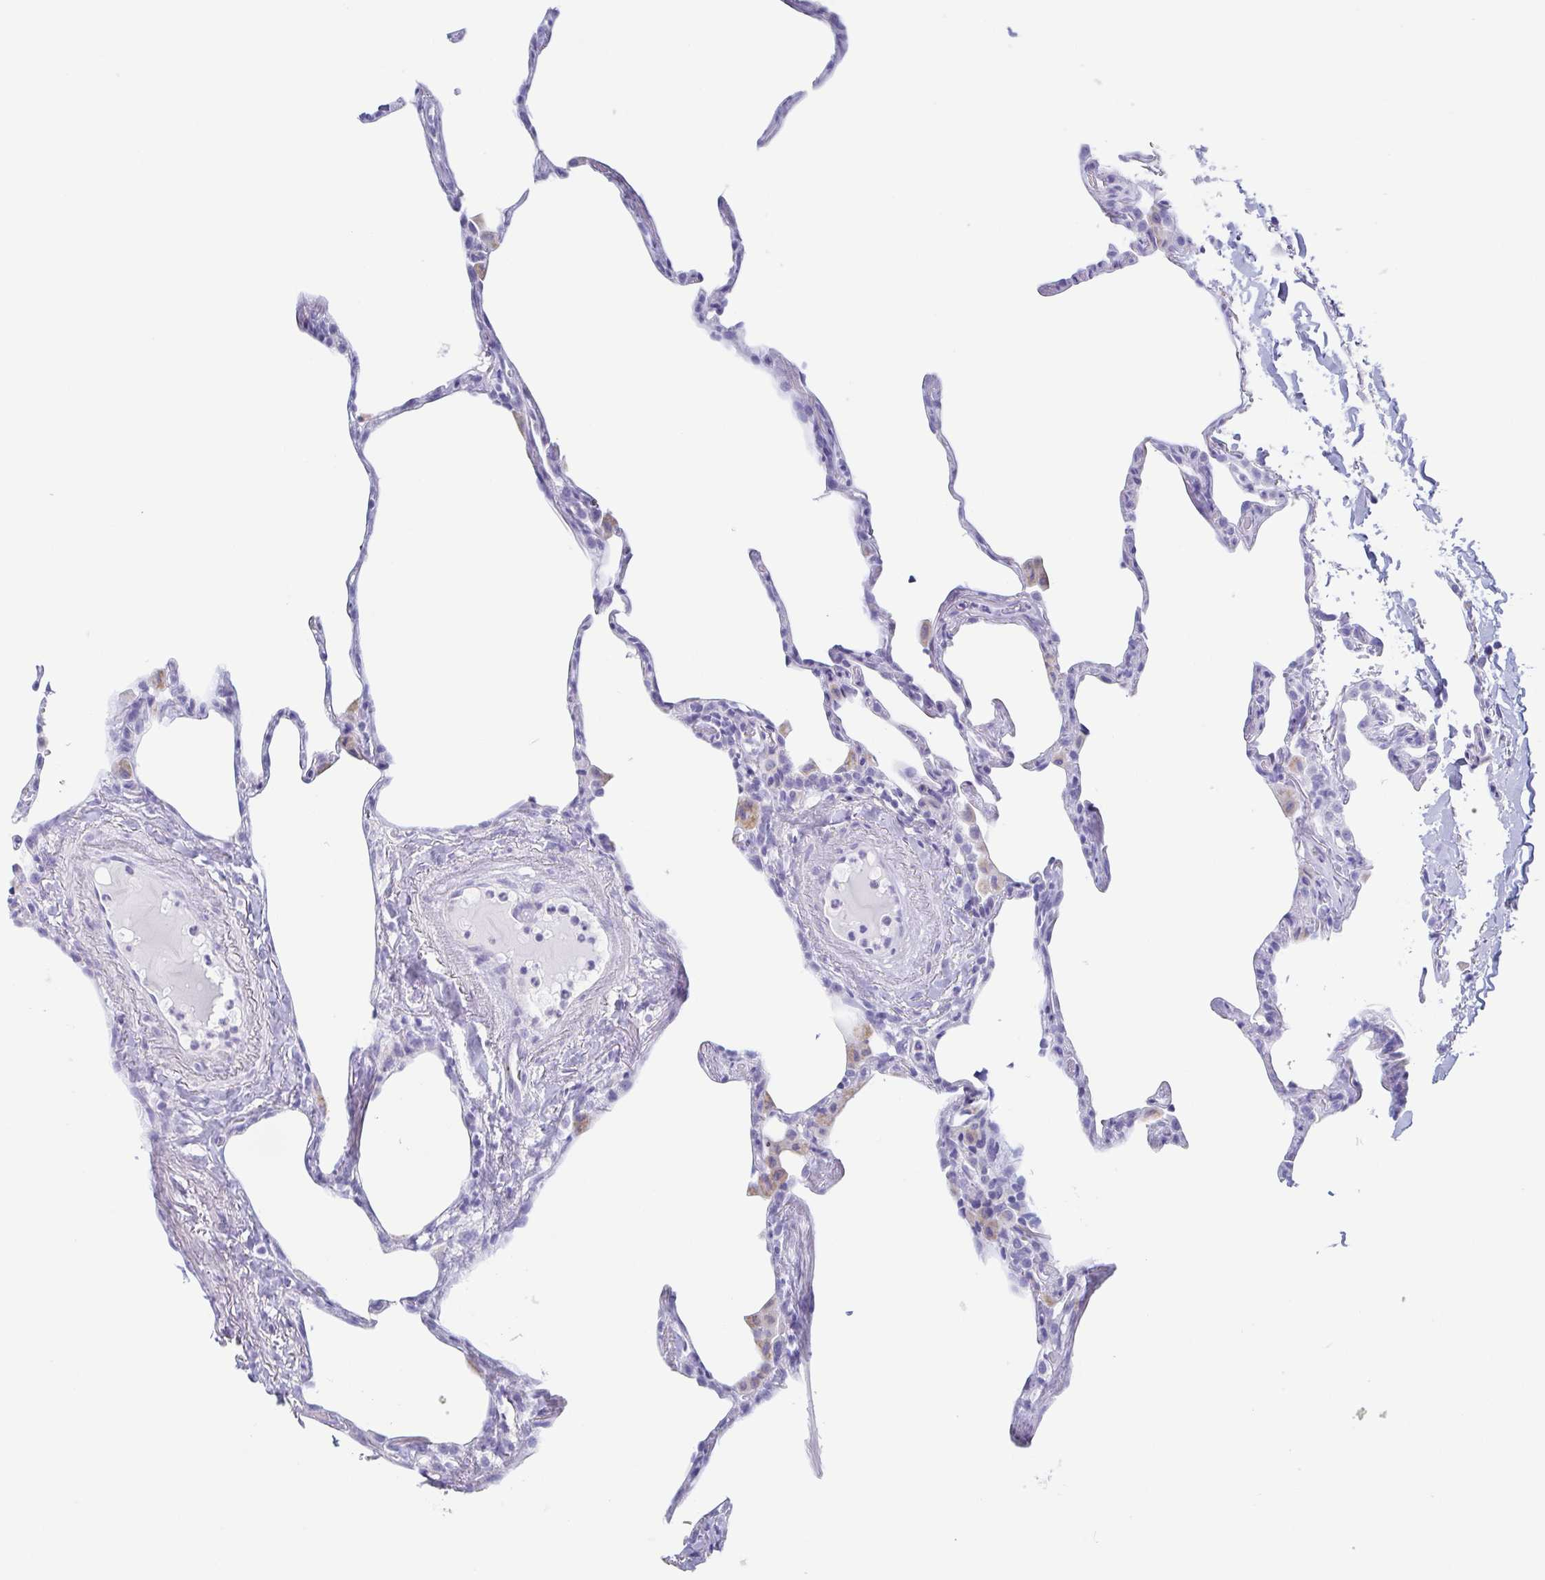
{"staining": {"intensity": "negative", "quantity": "none", "location": "none"}, "tissue": "lung", "cell_type": "Alveolar cells", "image_type": "normal", "snomed": [{"axis": "morphology", "description": "Normal tissue, NOS"}, {"axis": "topography", "description": "Lung"}], "caption": "A high-resolution image shows immunohistochemistry (IHC) staining of normal lung, which reveals no significant positivity in alveolar cells.", "gene": "TAGLN3", "patient": {"sex": "male", "age": 65}}